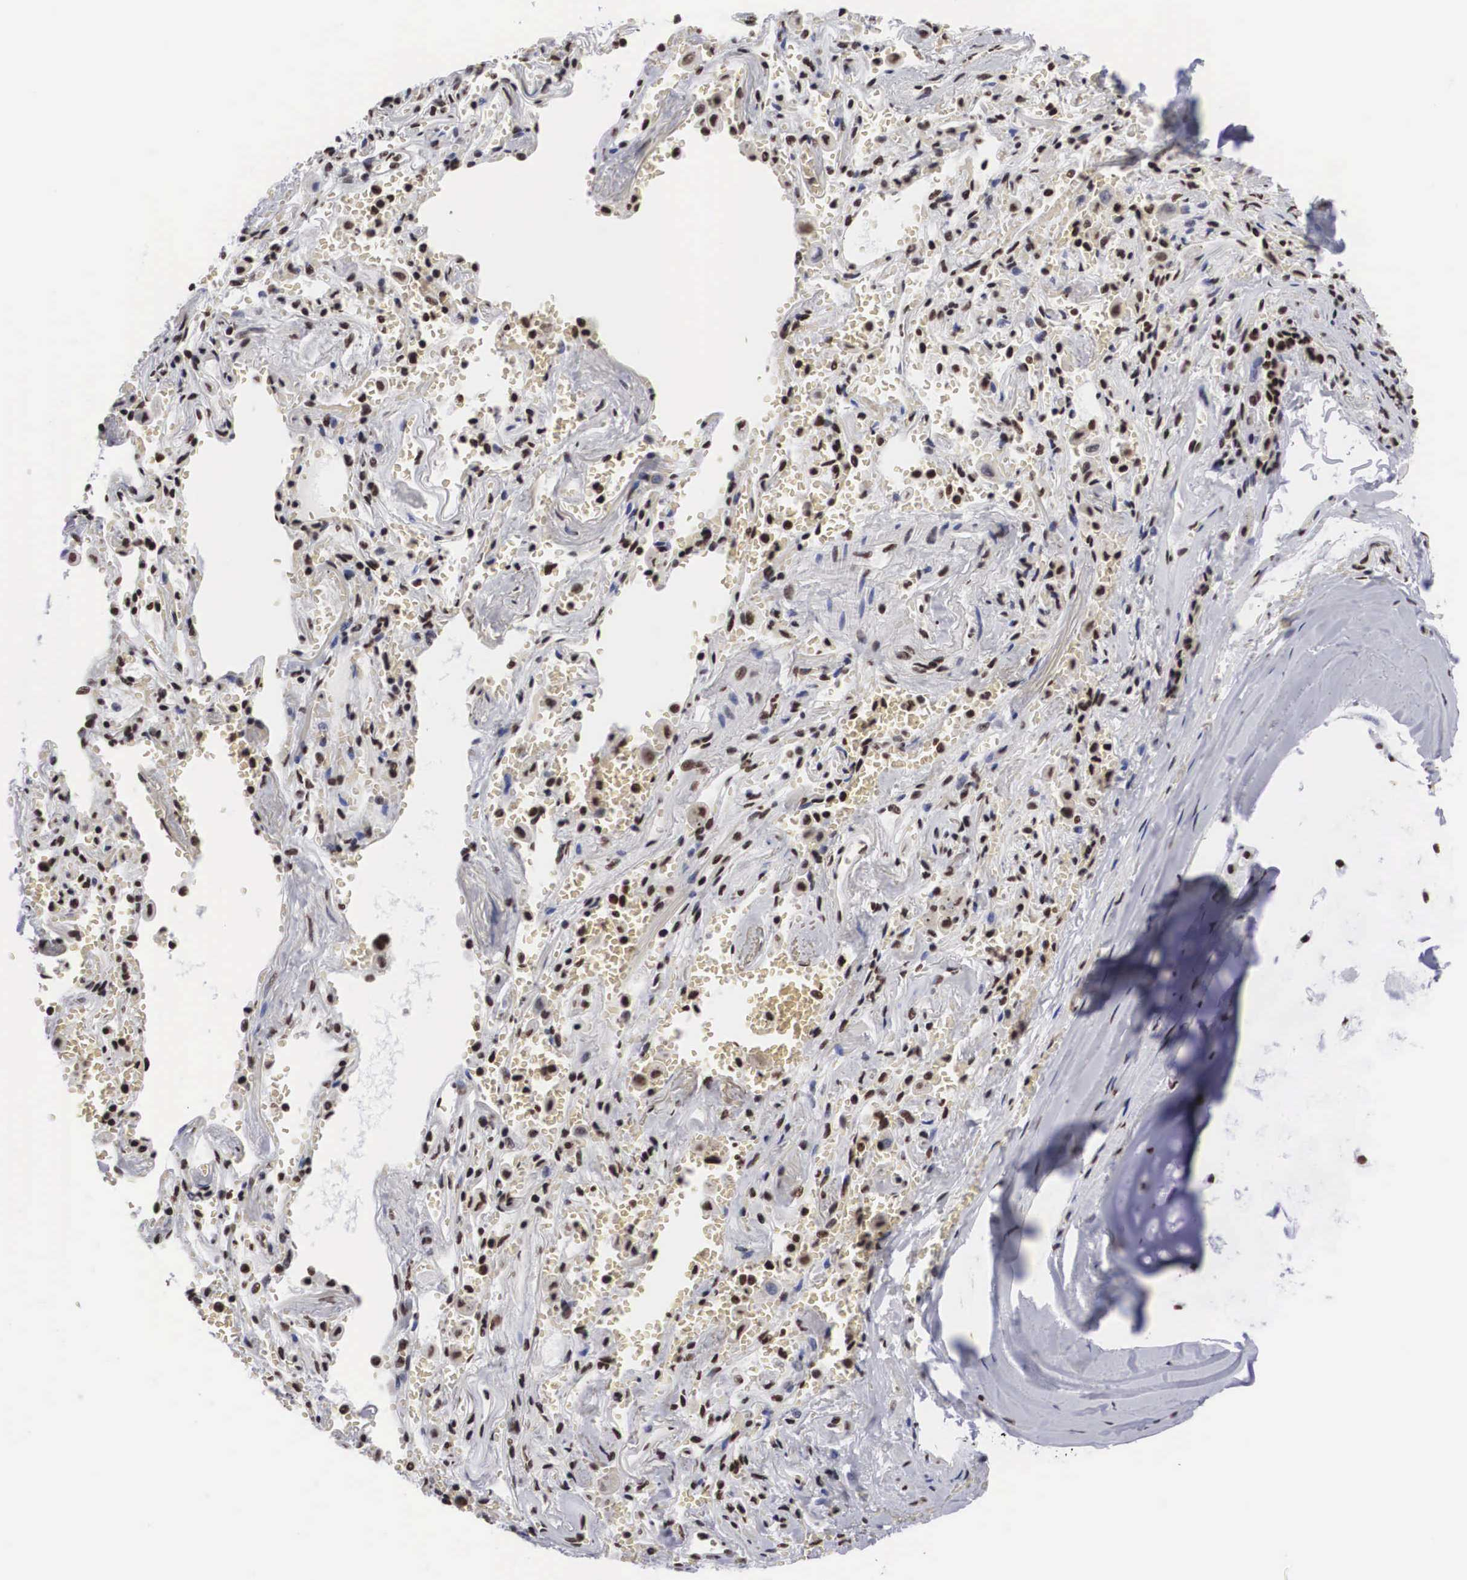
{"staining": {"intensity": "moderate", "quantity": ">75%", "location": "nuclear"}, "tissue": "adipose tissue", "cell_type": "Adipocytes", "image_type": "normal", "snomed": [{"axis": "morphology", "description": "Normal tissue, NOS"}, {"axis": "topography", "description": "Cartilage tissue"}, {"axis": "topography", "description": "Lung"}], "caption": "Immunohistochemistry (IHC) photomicrograph of benign adipose tissue: human adipose tissue stained using IHC exhibits medium levels of moderate protein expression localized specifically in the nuclear of adipocytes, appearing as a nuclear brown color.", "gene": "ACIN1", "patient": {"sex": "male", "age": 65}}